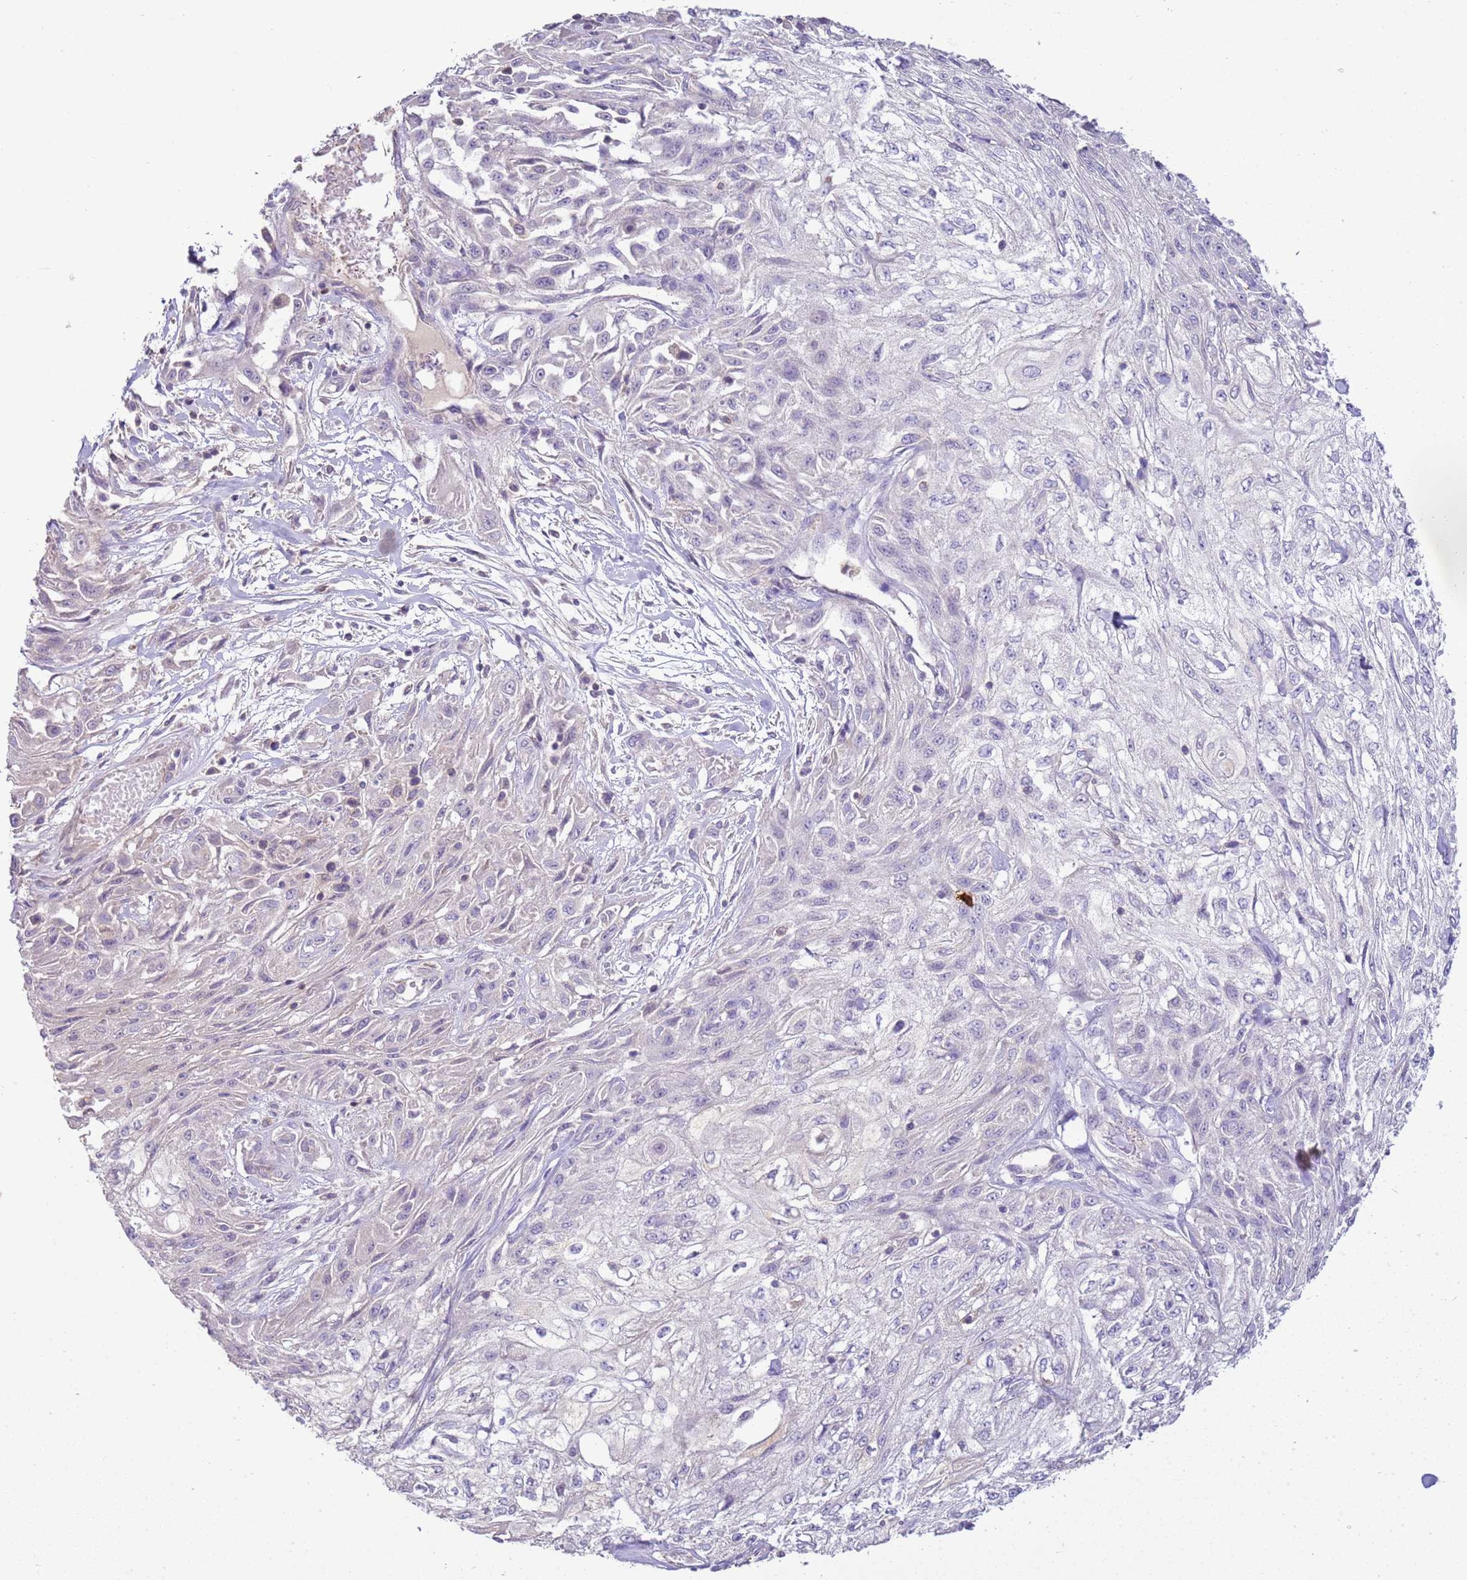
{"staining": {"intensity": "negative", "quantity": "none", "location": "none"}, "tissue": "skin cancer", "cell_type": "Tumor cells", "image_type": "cancer", "snomed": [{"axis": "morphology", "description": "Squamous cell carcinoma, NOS"}, {"axis": "morphology", "description": "Squamous cell carcinoma, metastatic, NOS"}, {"axis": "topography", "description": "Skin"}, {"axis": "topography", "description": "Lymph node"}], "caption": "Human skin cancer (metastatic squamous cell carcinoma) stained for a protein using immunohistochemistry (IHC) displays no positivity in tumor cells.", "gene": "IL2RG", "patient": {"sex": "male", "age": 75}}